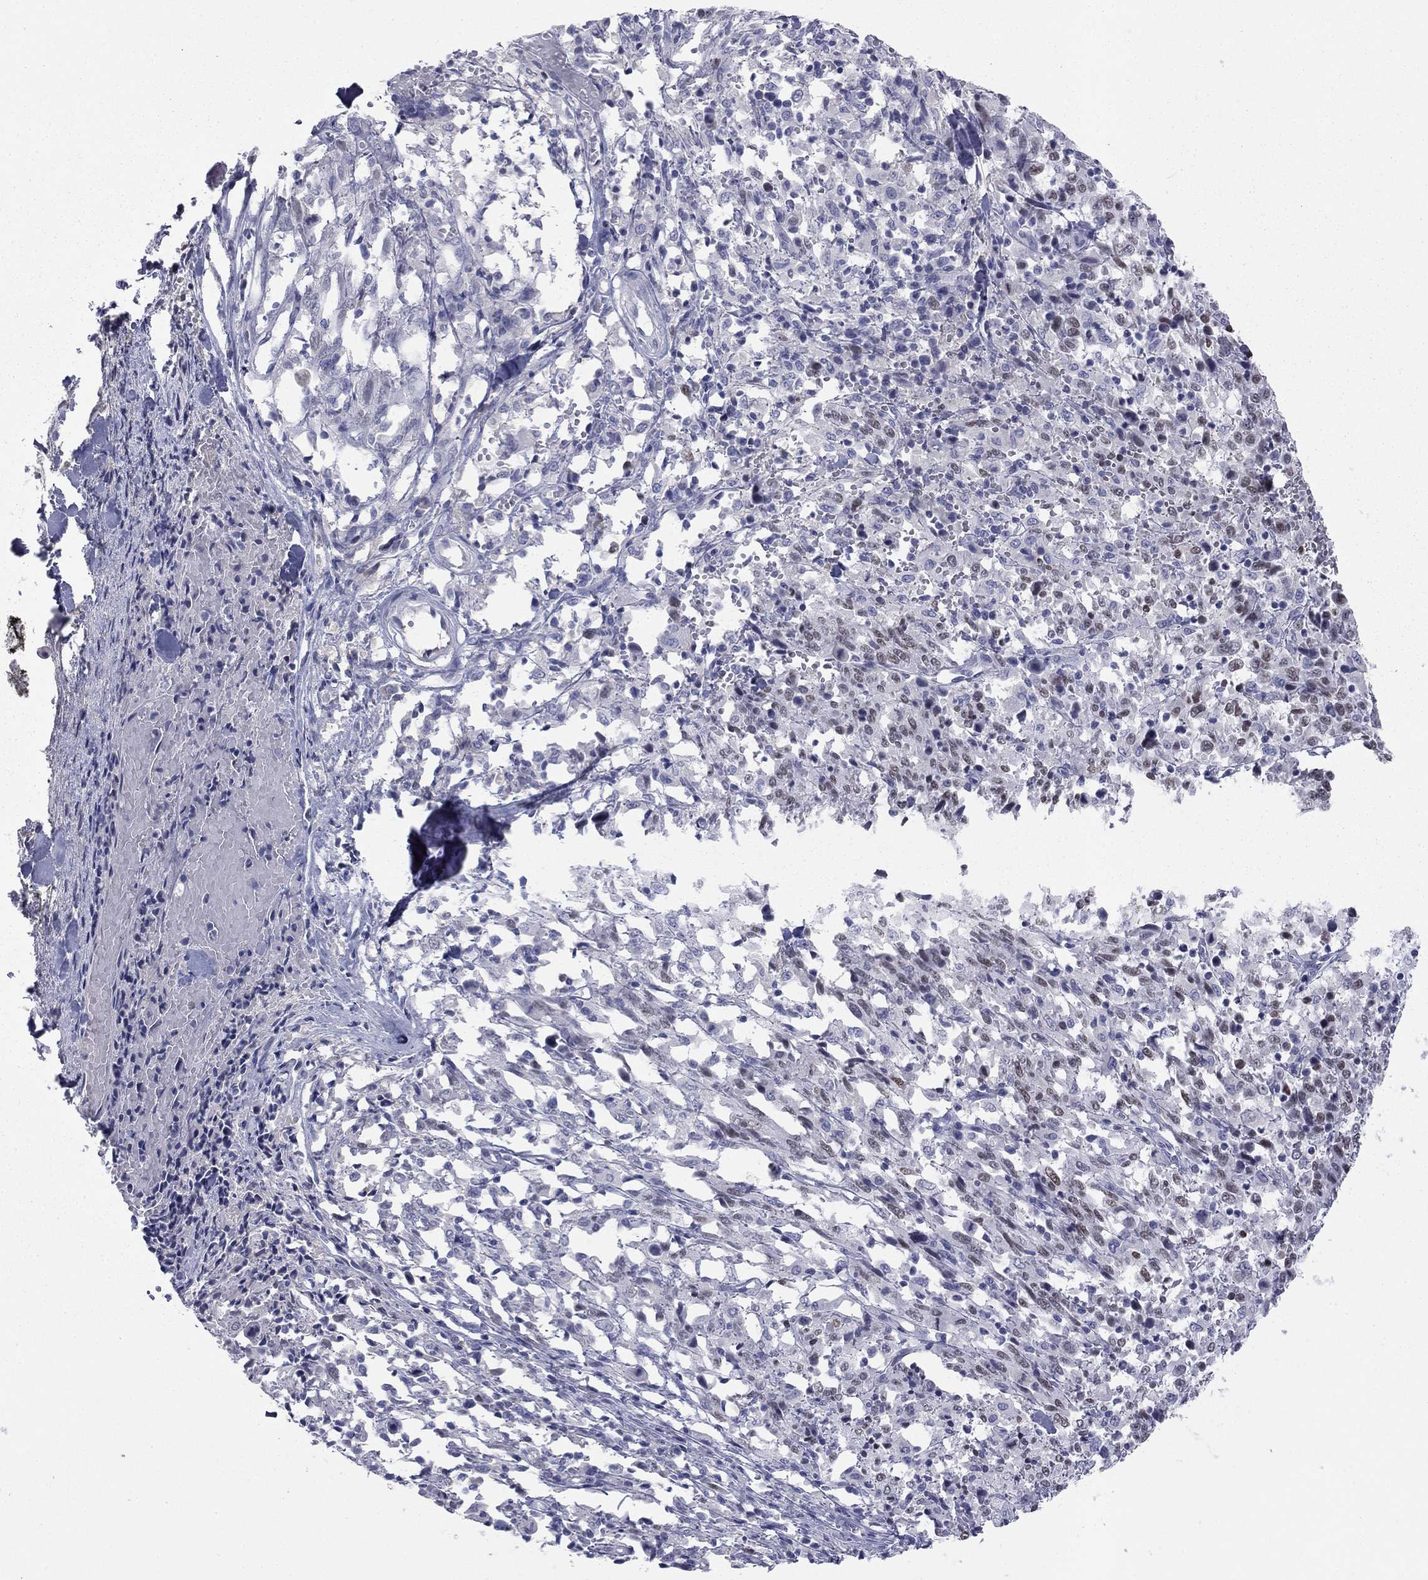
{"staining": {"intensity": "moderate", "quantity": "<25%", "location": "nuclear"}, "tissue": "melanoma", "cell_type": "Tumor cells", "image_type": "cancer", "snomed": [{"axis": "morphology", "description": "Malignant melanoma, NOS"}, {"axis": "topography", "description": "Skin"}], "caption": "Human melanoma stained with a brown dye reveals moderate nuclear positive positivity in approximately <25% of tumor cells.", "gene": "TFAP2B", "patient": {"sex": "female", "age": 91}}